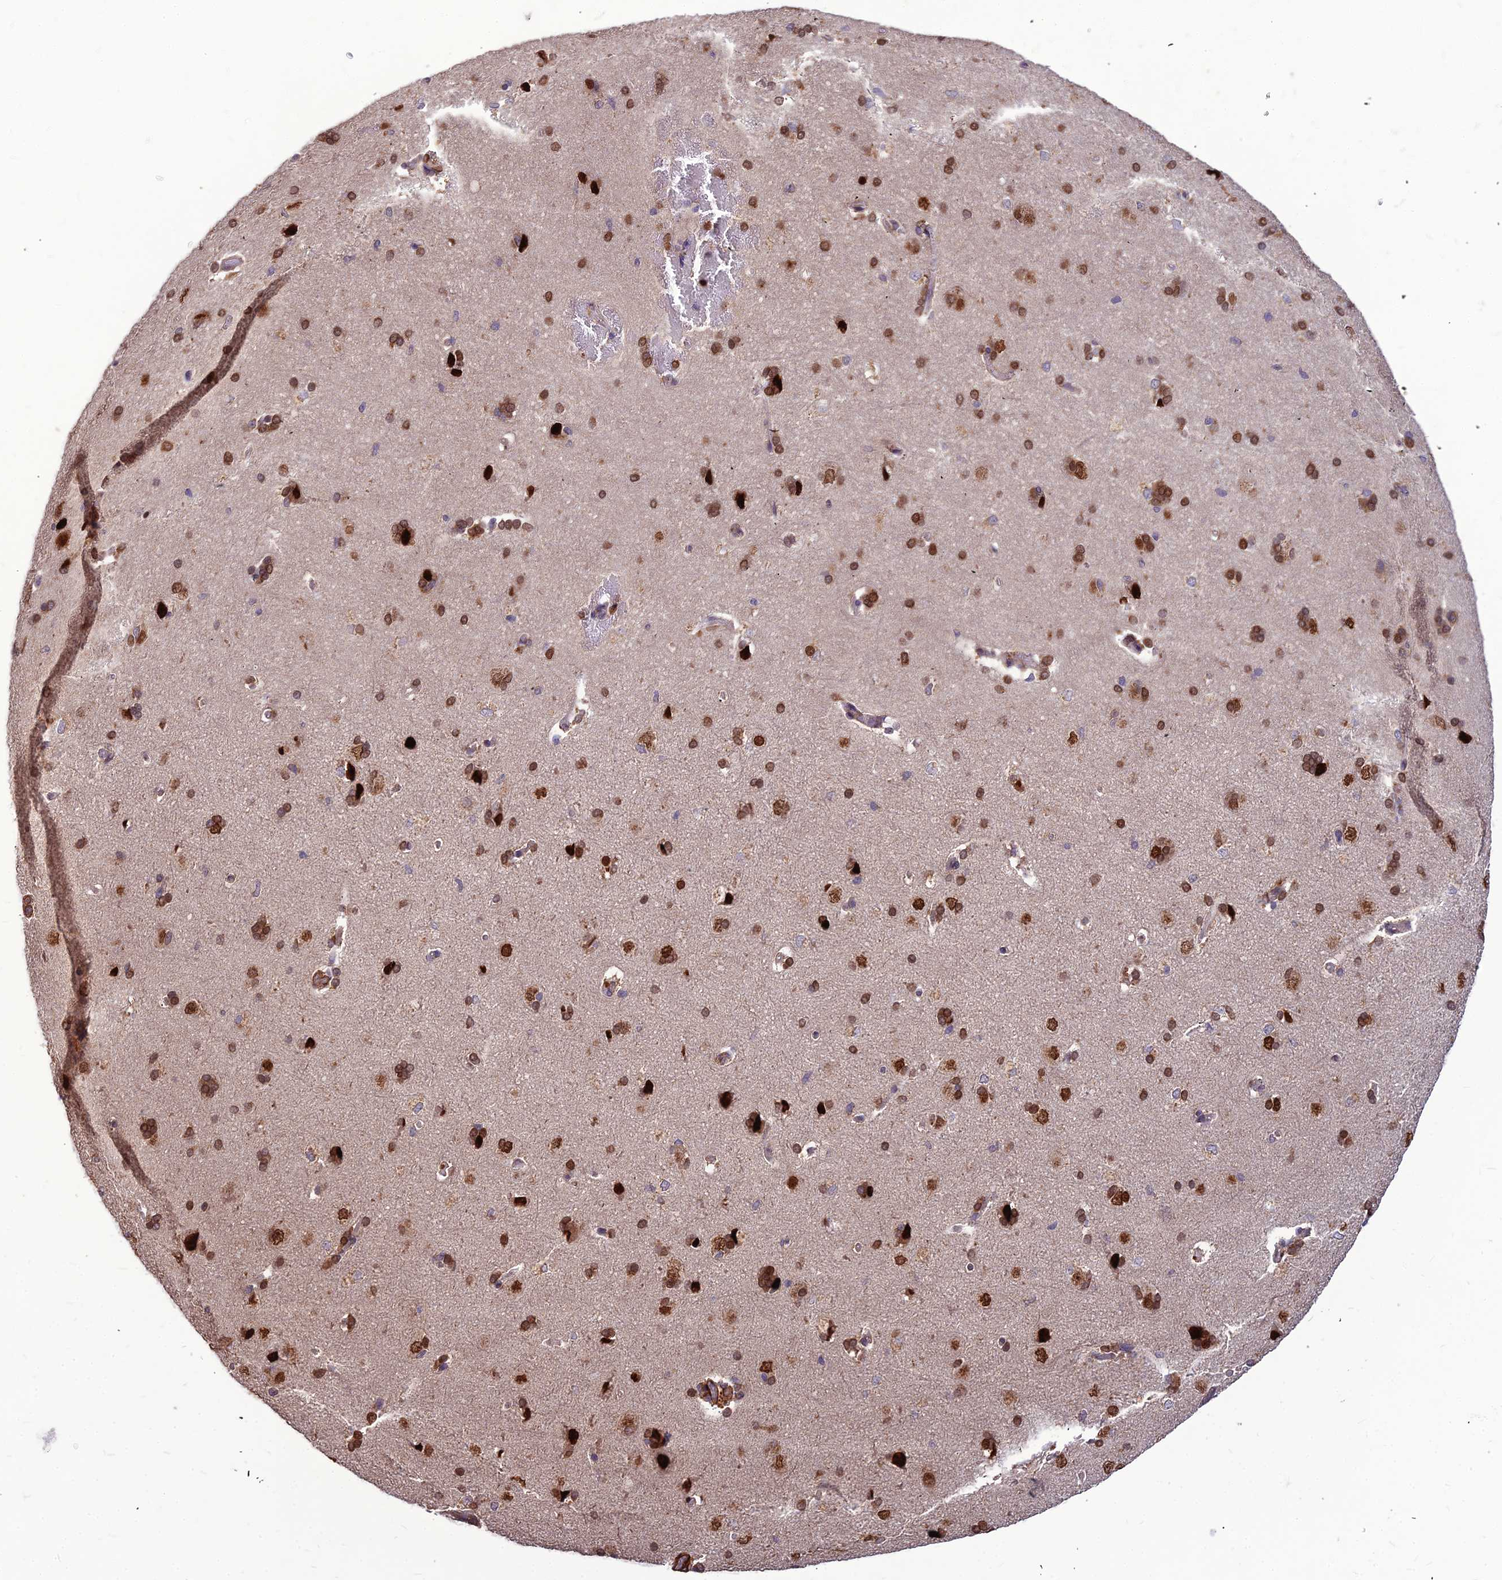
{"staining": {"intensity": "negative", "quantity": "none", "location": "none"}, "tissue": "cerebral cortex", "cell_type": "Endothelial cells", "image_type": "normal", "snomed": [{"axis": "morphology", "description": "Normal tissue, NOS"}, {"axis": "topography", "description": "Cerebral cortex"}], "caption": "DAB (3,3'-diaminobenzidine) immunohistochemical staining of unremarkable human cerebral cortex shows no significant staining in endothelial cells. (DAB (3,3'-diaminobenzidine) immunohistochemistry (IHC), high magnification).", "gene": "LEKR1", "patient": {"sex": "male", "age": 62}}